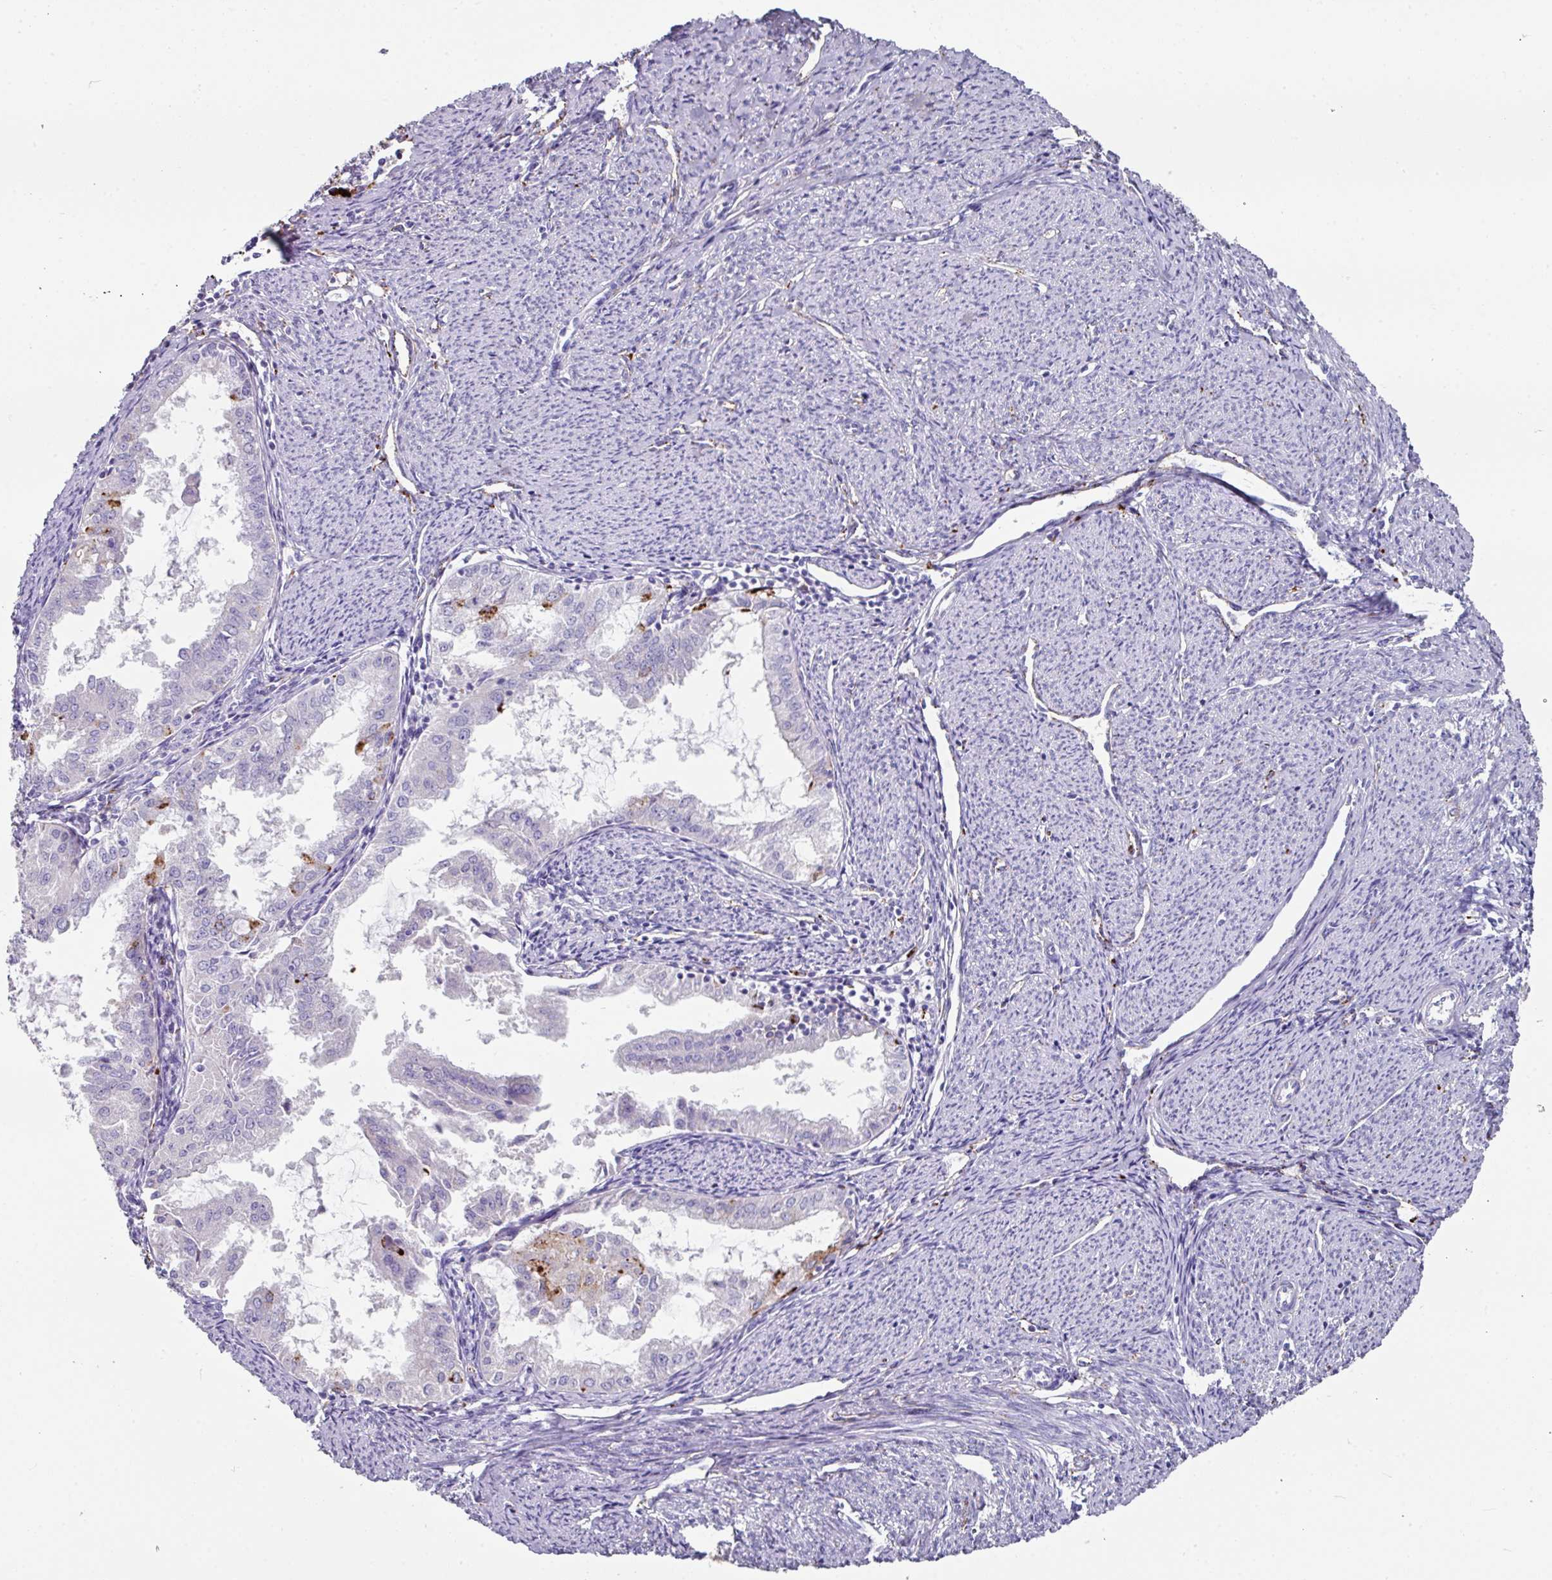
{"staining": {"intensity": "moderate", "quantity": "<25%", "location": "cytoplasmic/membranous"}, "tissue": "endometrial cancer", "cell_type": "Tumor cells", "image_type": "cancer", "snomed": [{"axis": "morphology", "description": "Adenocarcinoma, NOS"}, {"axis": "topography", "description": "Endometrium"}], "caption": "Immunohistochemistry (DAB) staining of human adenocarcinoma (endometrial) displays moderate cytoplasmic/membranous protein staining in approximately <25% of tumor cells.", "gene": "CPVL", "patient": {"sex": "female", "age": 70}}